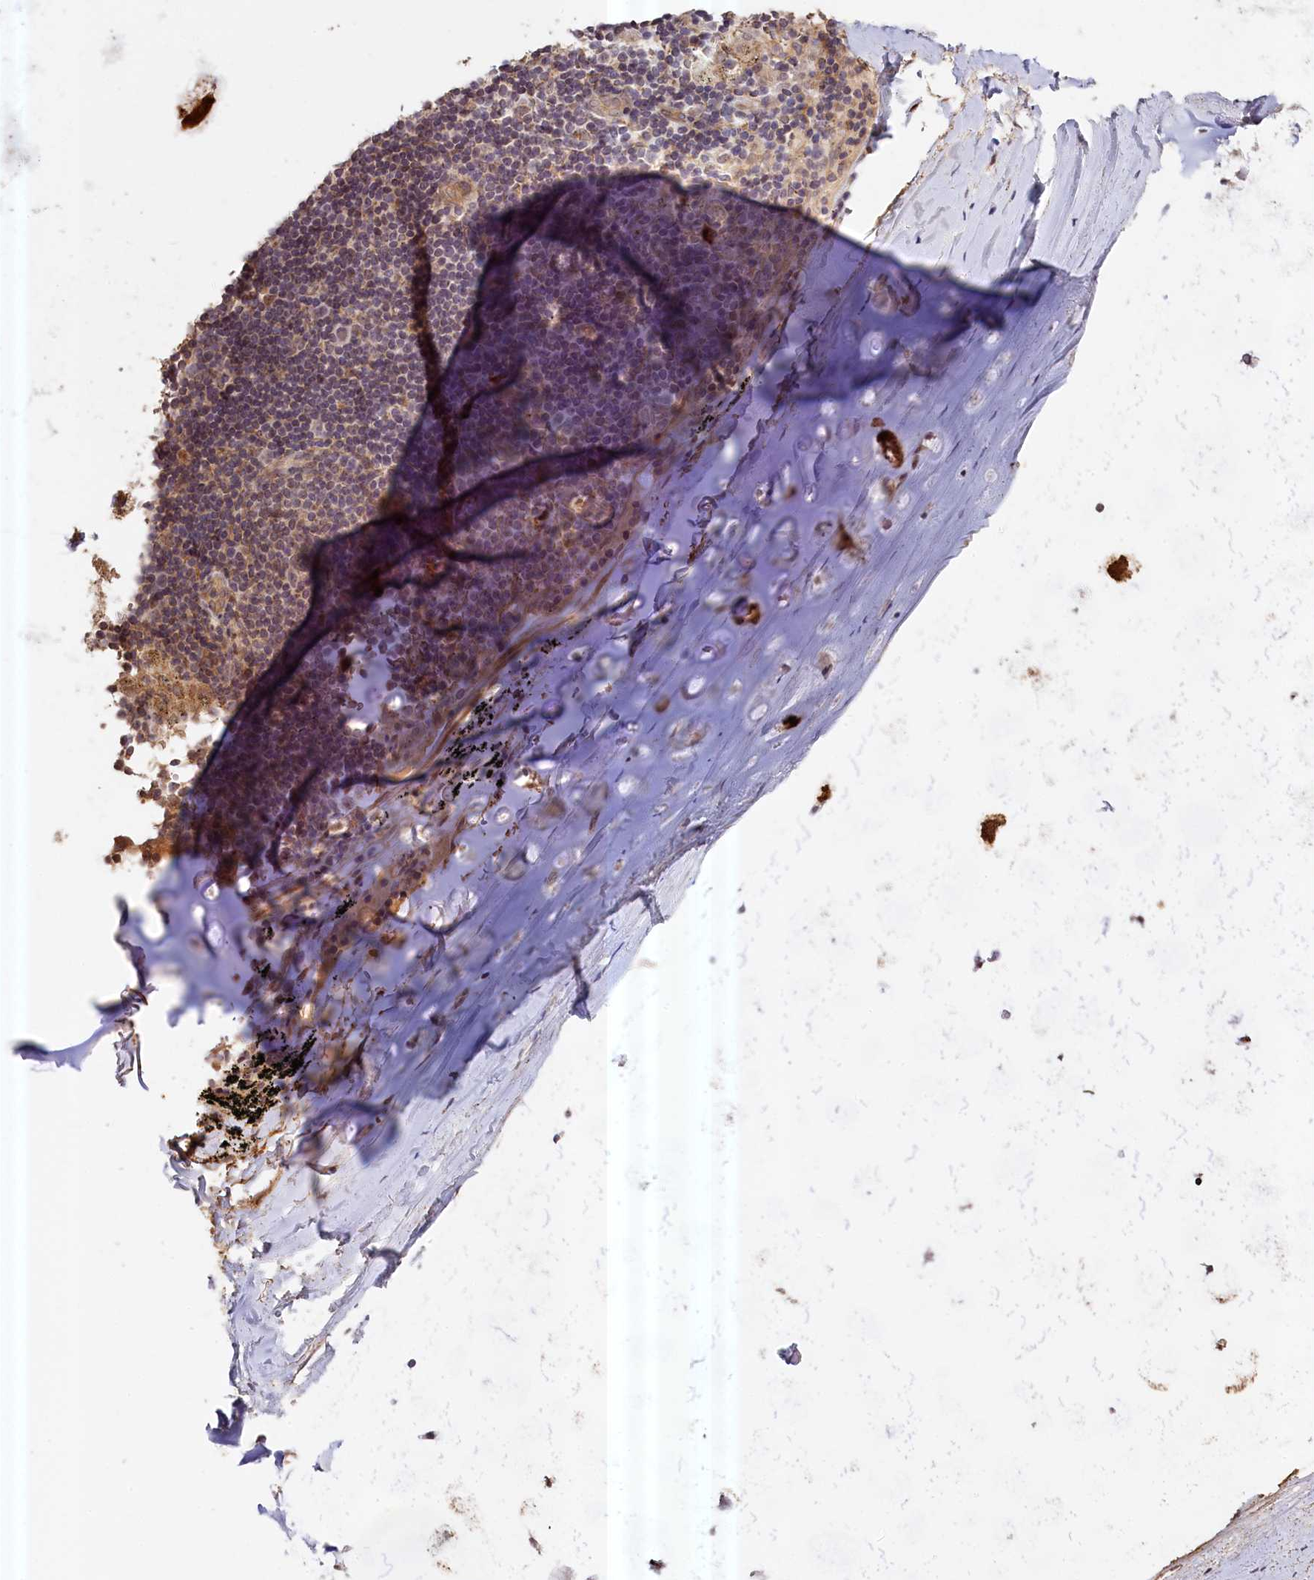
{"staining": {"intensity": "moderate", "quantity": "25%-75%", "location": "cytoplasmic/membranous"}, "tissue": "adipose tissue", "cell_type": "Adipocytes", "image_type": "normal", "snomed": [{"axis": "morphology", "description": "Normal tissue, NOS"}, {"axis": "topography", "description": "Lymph node"}, {"axis": "topography", "description": "Bronchus"}], "caption": "This is a histology image of immunohistochemistry (IHC) staining of unremarkable adipose tissue, which shows moderate expression in the cytoplasmic/membranous of adipocytes.", "gene": "ZNF480", "patient": {"sex": "male", "age": 63}}